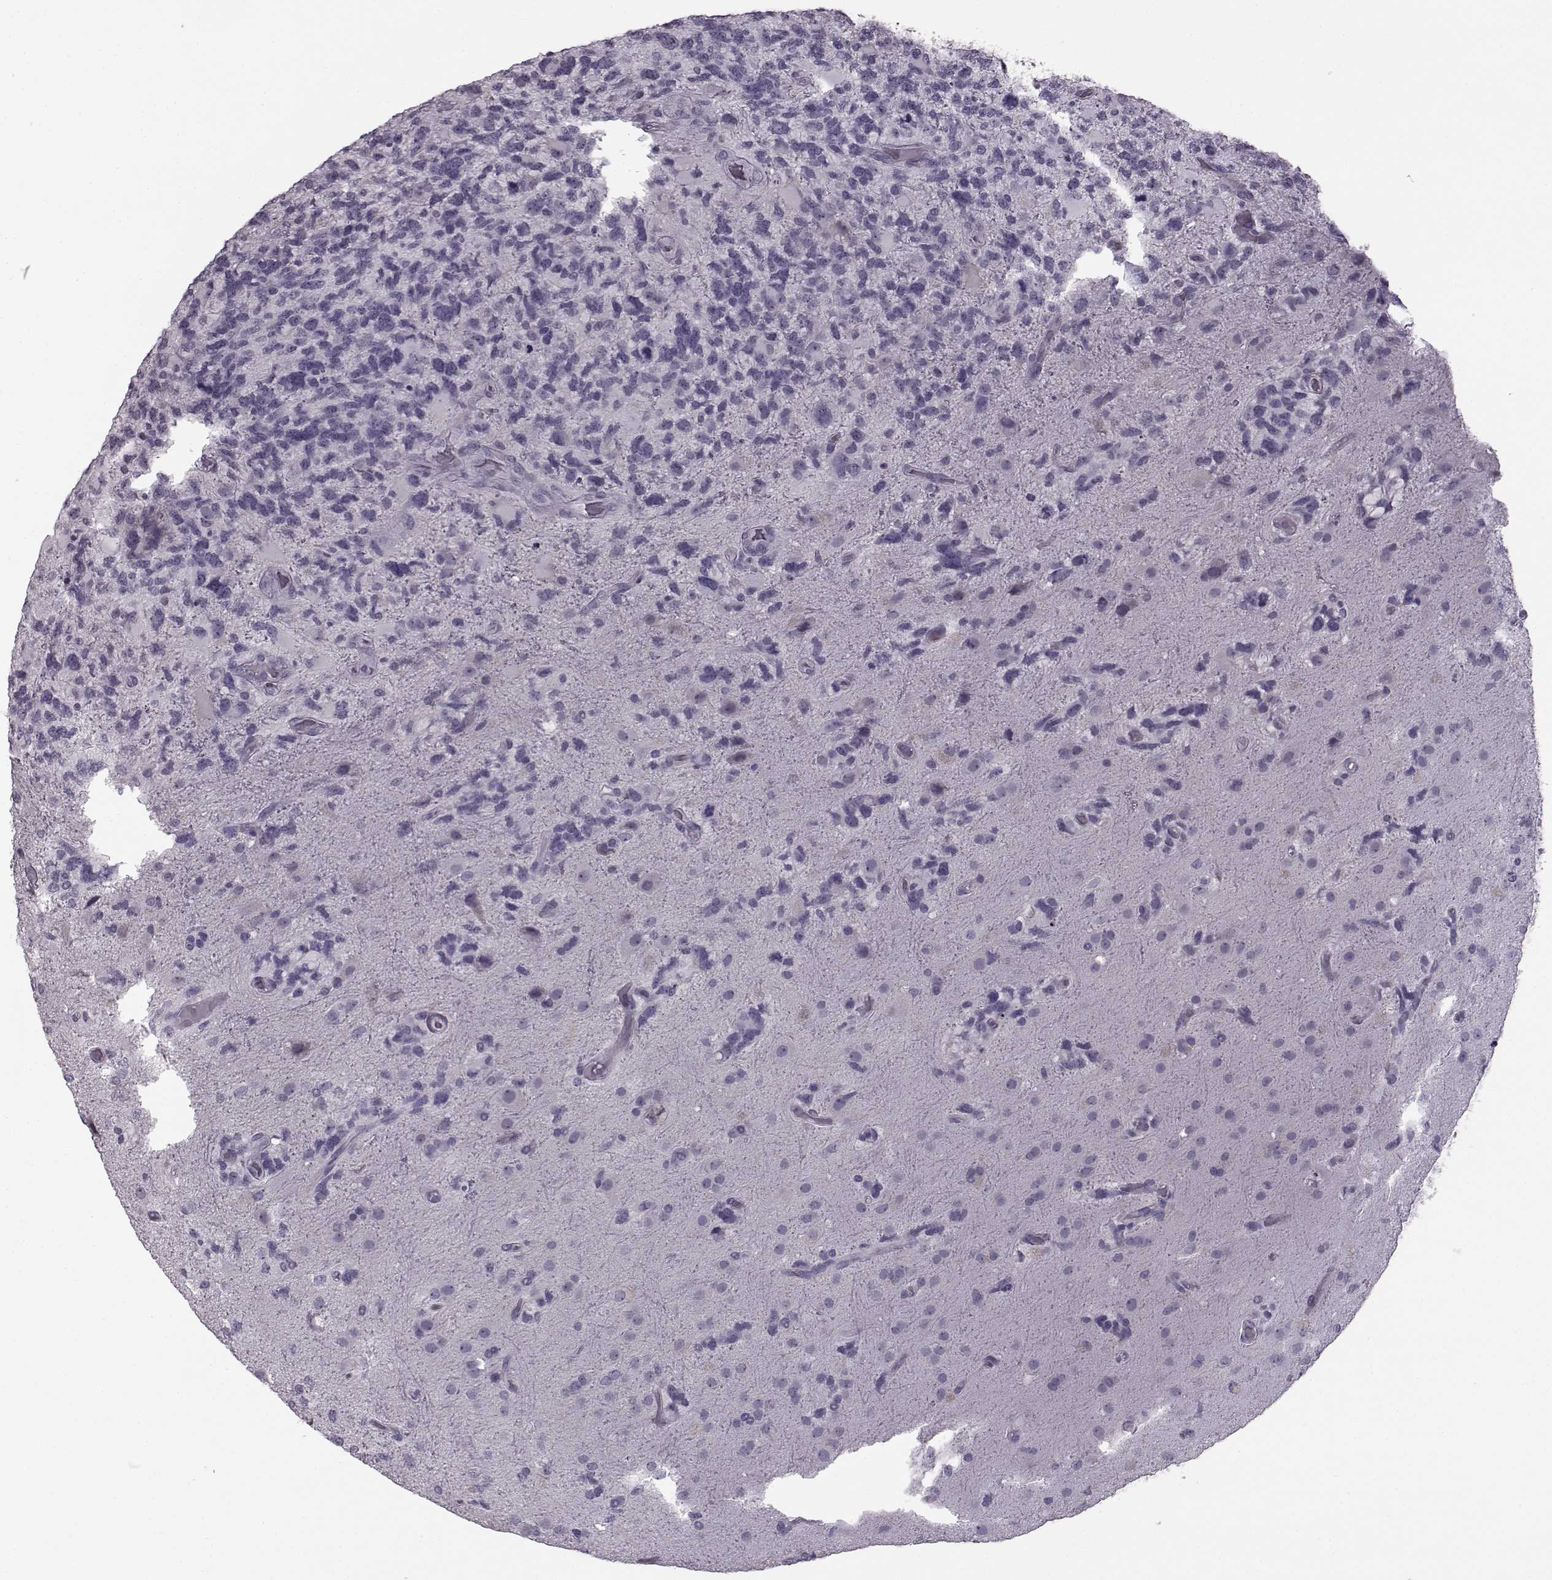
{"staining": {"intensity": "negative", "quantity": "none", "location": "none"}, "tissue": "glioma", "cell_type": "Tumor cells", "image_type": "cancer", "snomed": [{"axis": "morphology", "description": "Glioma, malignant, High grade"}, {"axis": "topography", "description": "Brain"}], "caption": "Tumor cells show no significant expression in glioma.", "gene": "JSRP1", "patient": {"sex": "female", "age": 71}}